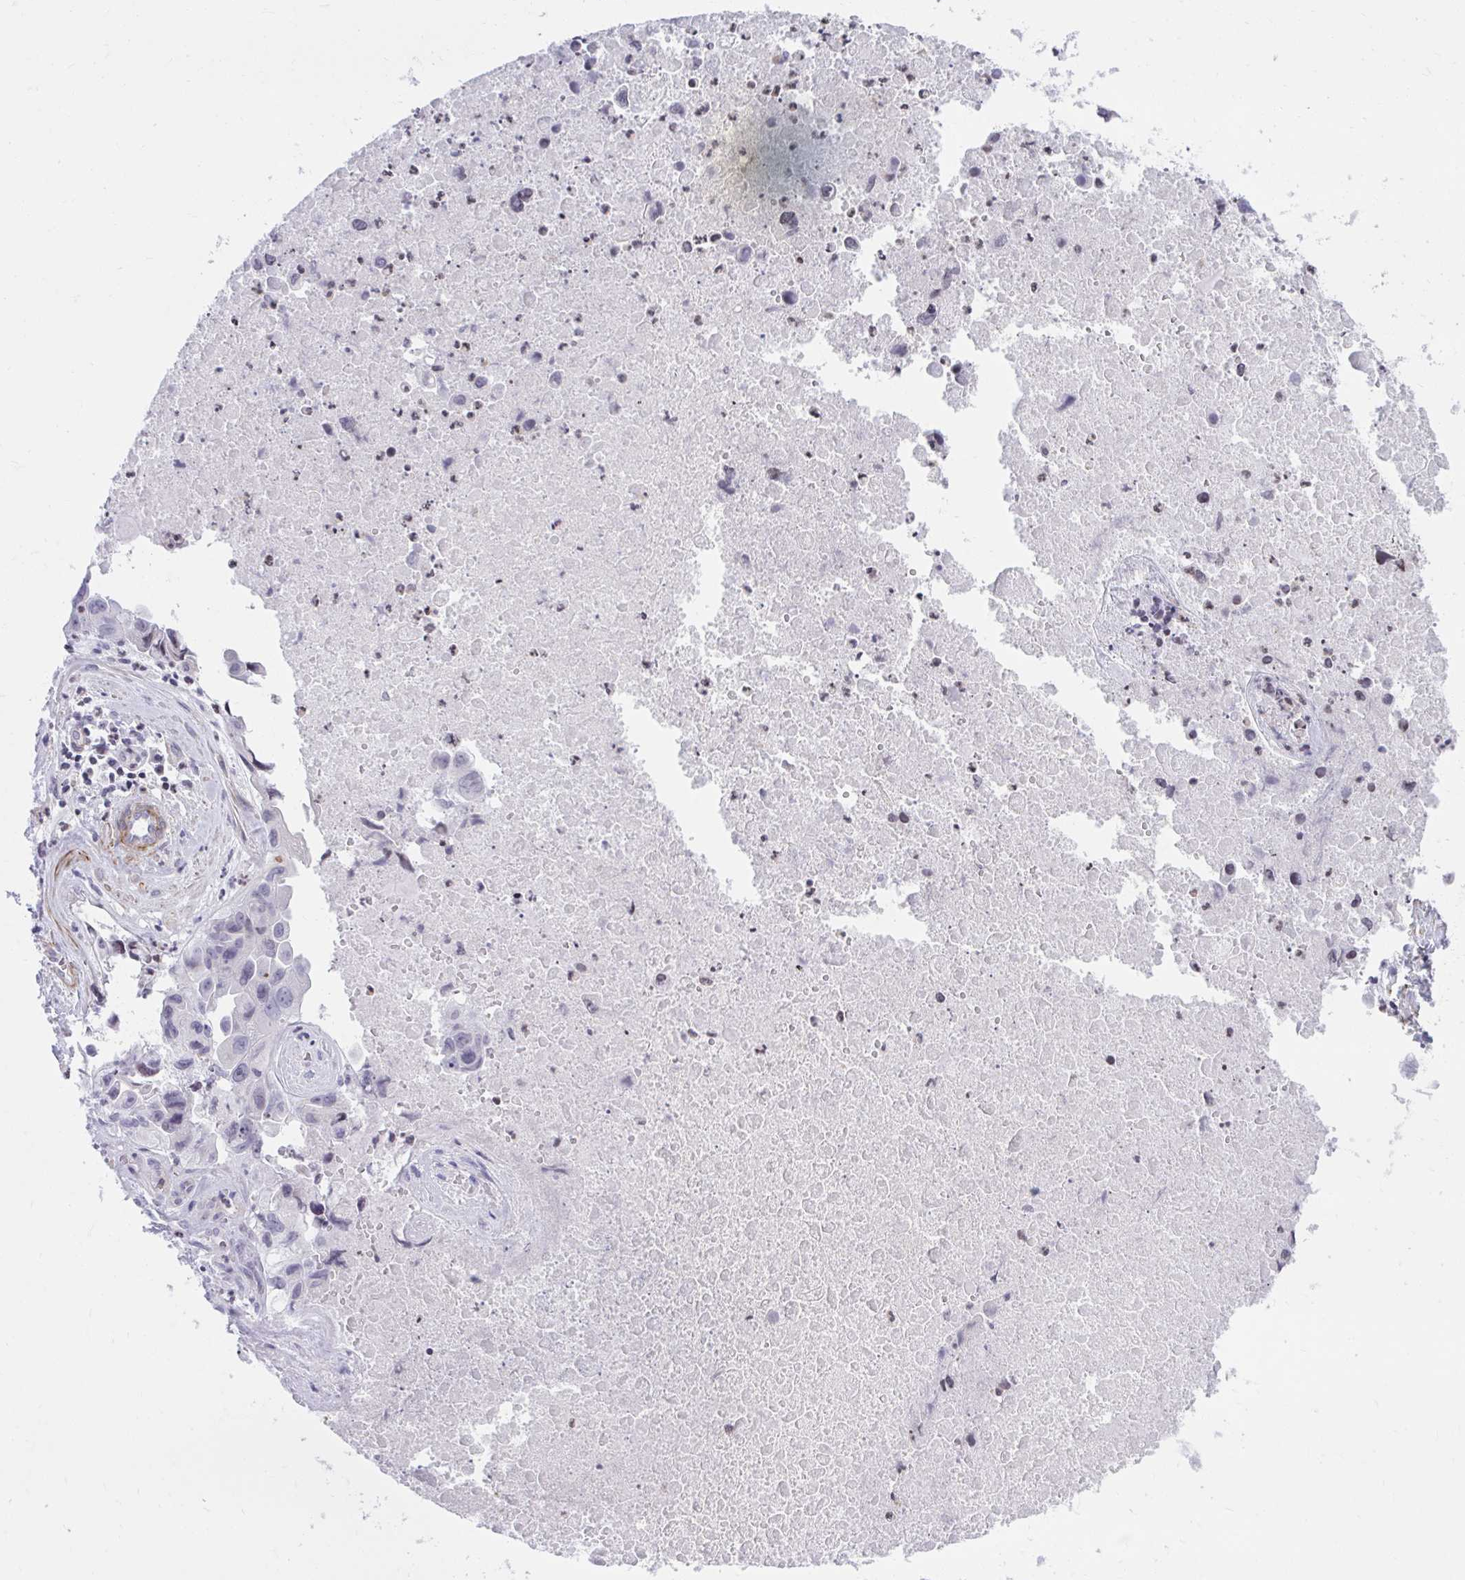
{"staining": {"intensity": "negative", "quantity": "none", "location": "none"}, "tissue": "lung cancer", "cell_type": "Tumor cells", "image_type": "cancer", "snomed": [{"axis": "morphology", "description": "Adenocarcinoma, NOS"}, {"axis": "topography", "description": "Lymph node"}, {"axis": "topography", "description": "Lung"}], "caption": "Tumor cells show no significant protein expression in lung adenocarcinoma.", "gene": "KCNN4", "patient": {"sex": "male", "age": 64}}